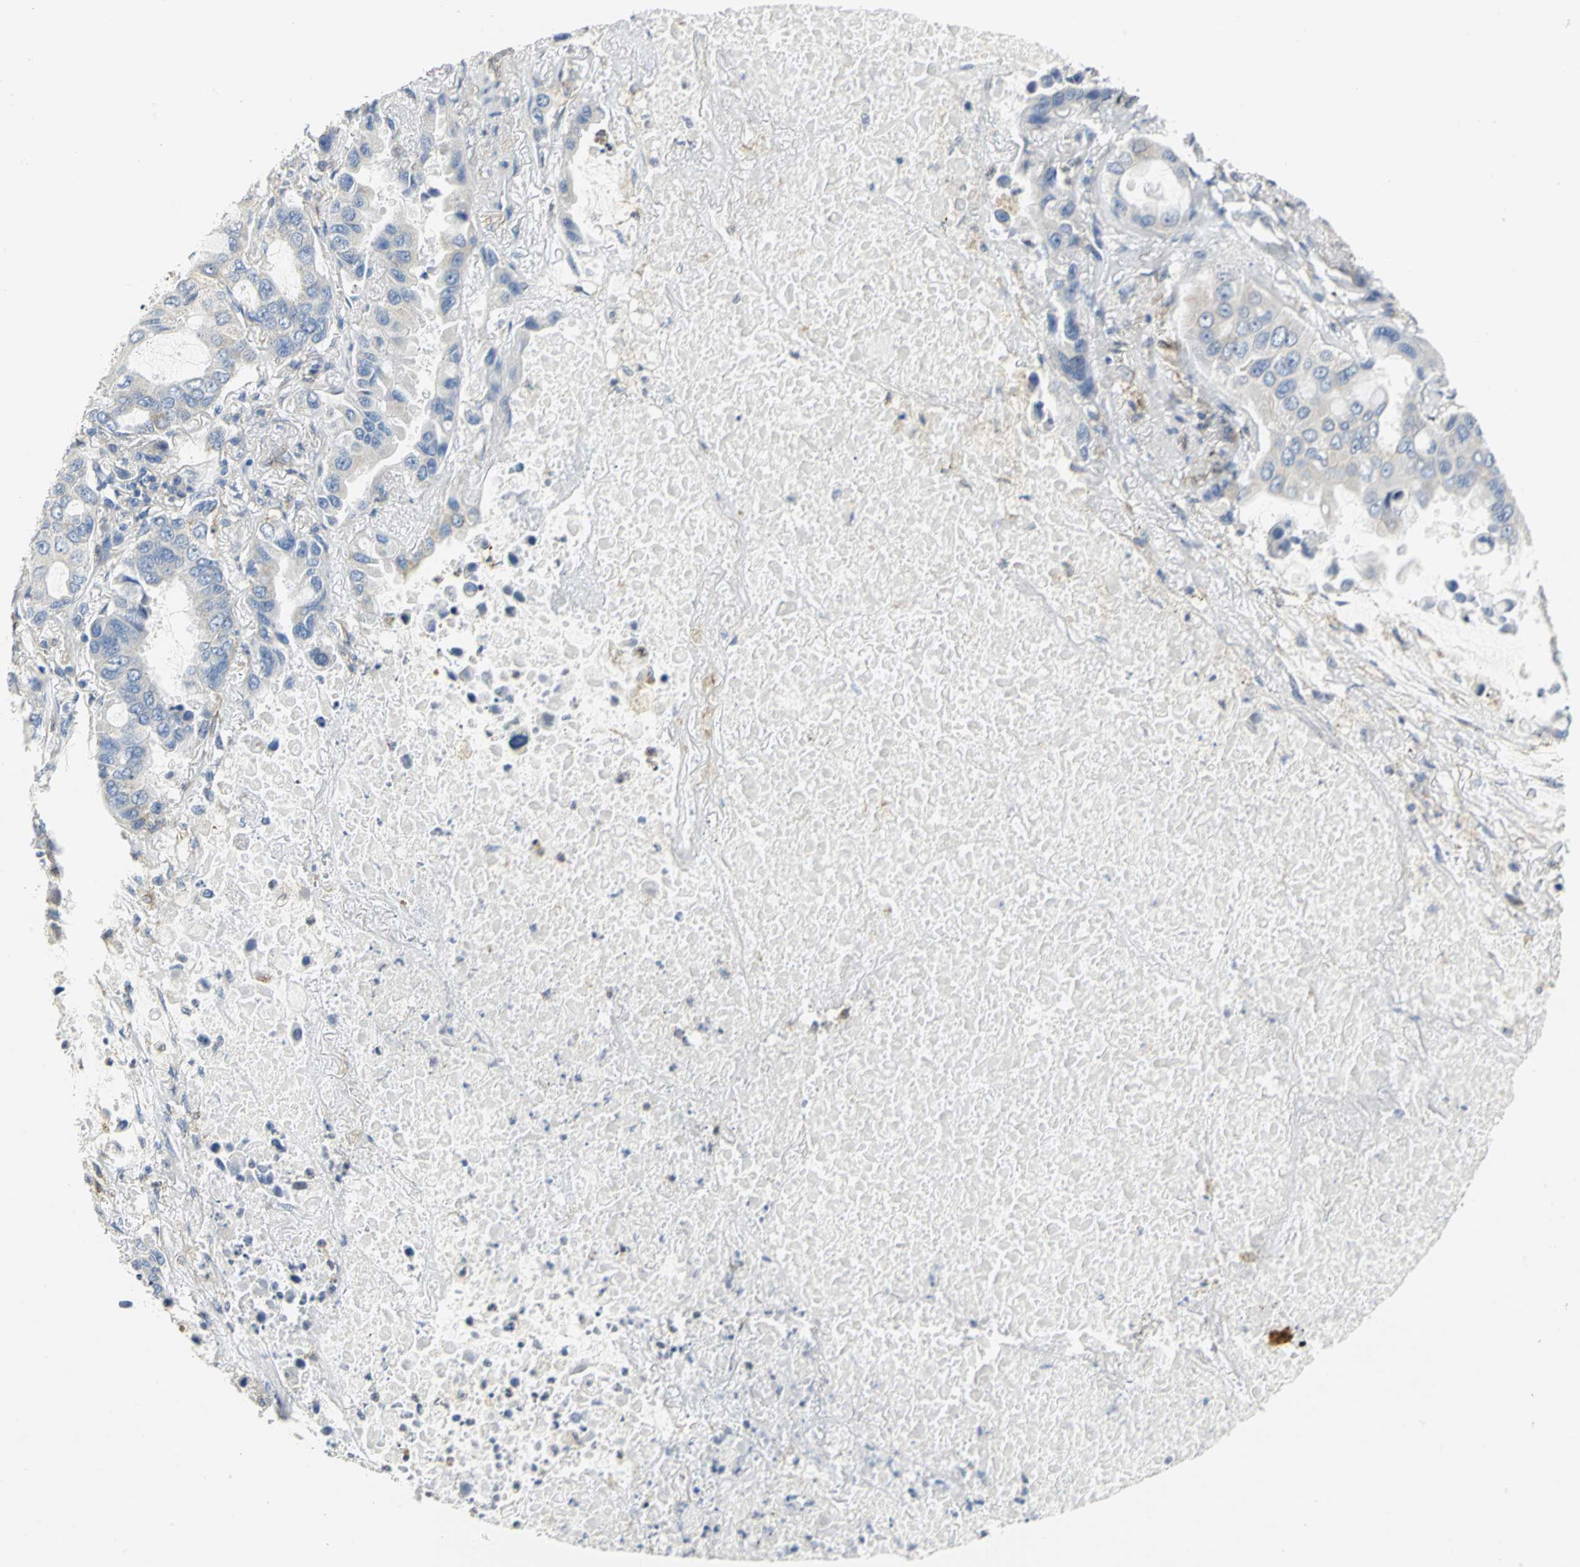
{"staining": {"intensity": "weak", "quantity": "25%-75%", "location": "cytoplasmic/membranous"}, "tissue": "lung cancer", "cell_type": "Tumor cells", "image_type": "cancer", "snomed": [{"axis": "morphology", "description": "Adenocarcinoma, NOS"}, {"axis": "topography", "description": "Lung"}], "caption": "Lung adenocarcinoma tissue reveals weak cytoplasmic/membranous expression in about 25%-75% of tumor cells", "gene": "GNRH2", "patient": {"sex": "male", "age": 64}}